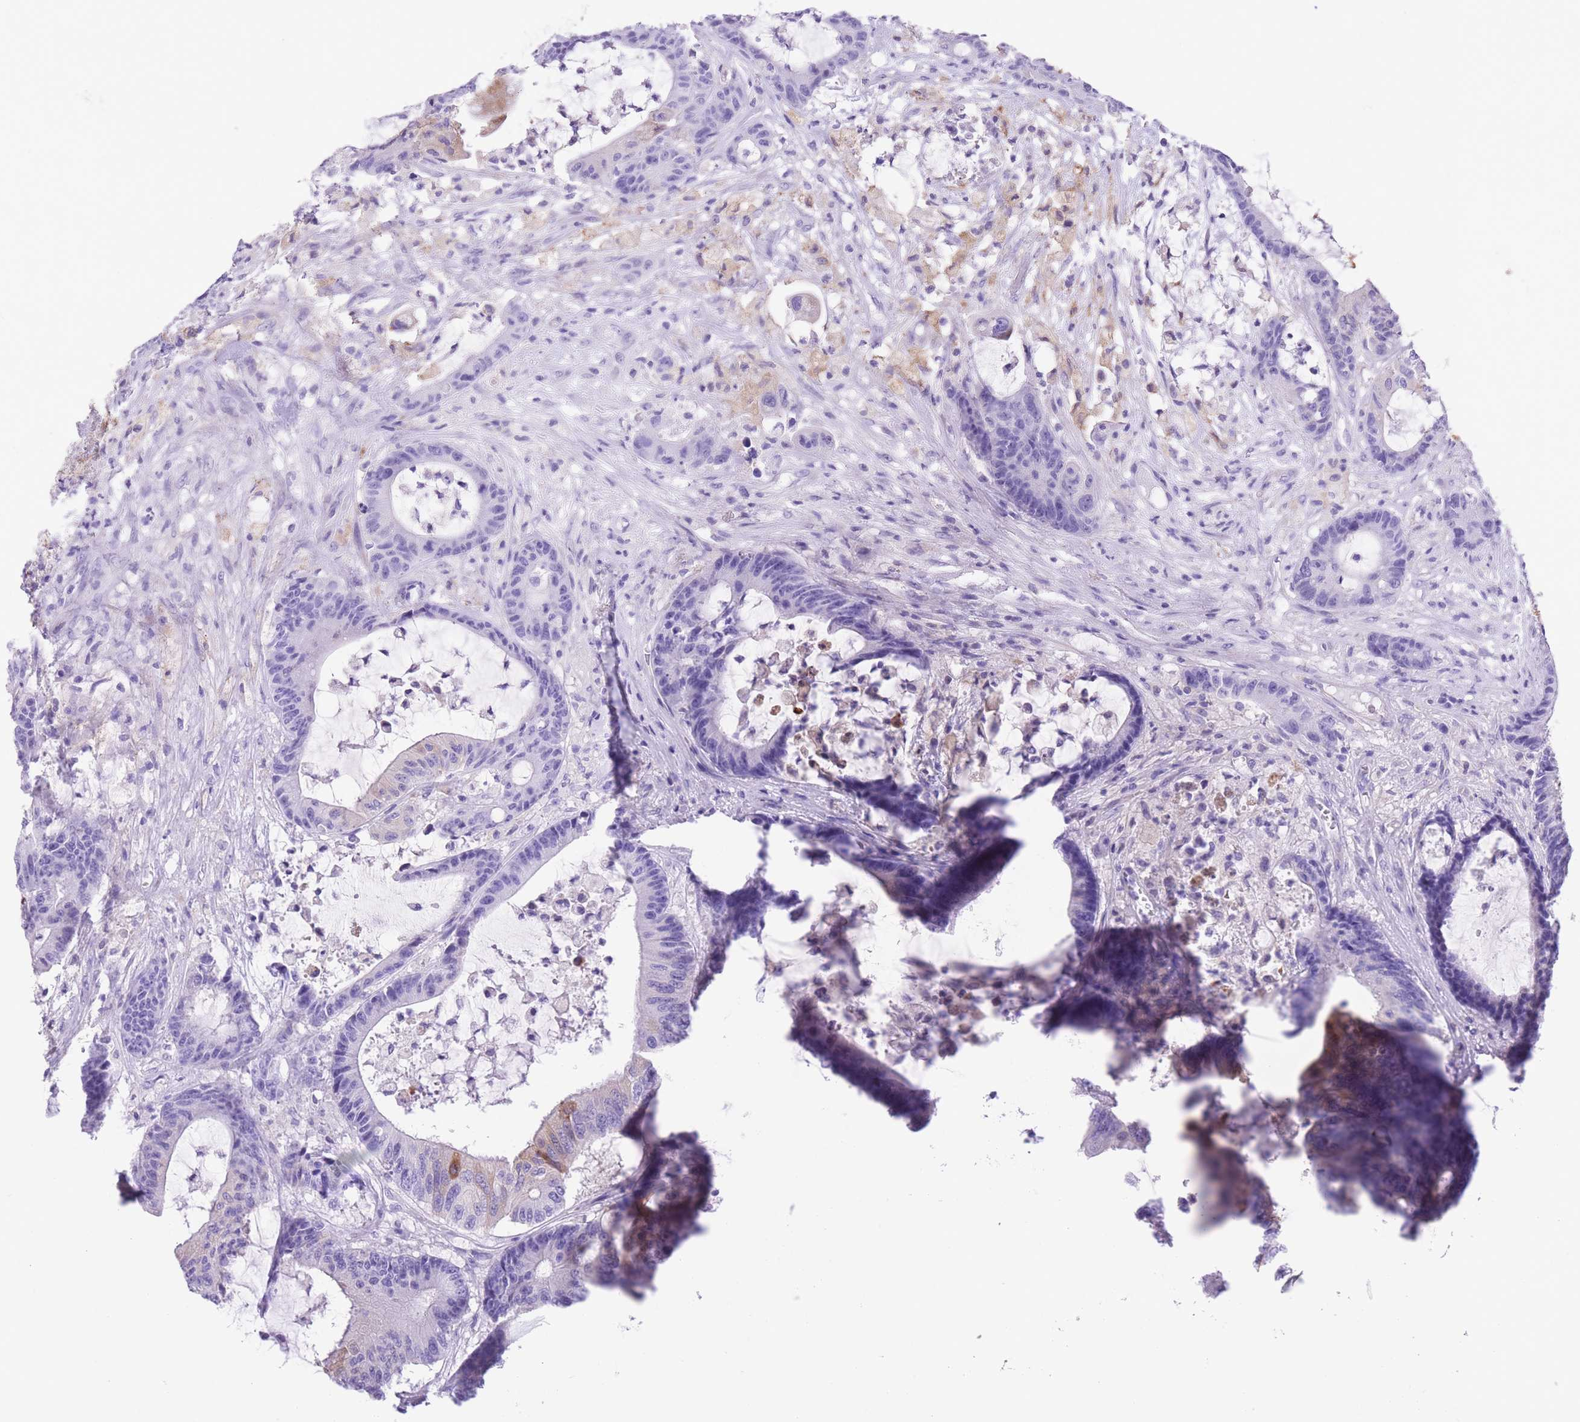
{"staining": {"intensity": "strong", "quantity": "<25%", "location": "cytoplasmic/membranous"}, "tissue": "colorectal cancer", "cell_type": "Tumor cells", "image_type": "cancer", "snomed": [{"axis": "morphology", "description": "Adenocarcinoma, NOS"}, {"axis": "topography", "description": "Colon"}], "caption": "A medium amount of strong cytoplasmic/membranous expression is present in approximately <25% of tumor cells in colorectal cancer (adenocarcinoma) tissue.", "gene": "RAI2", "patient": {"sex": "female", "age": 84}}